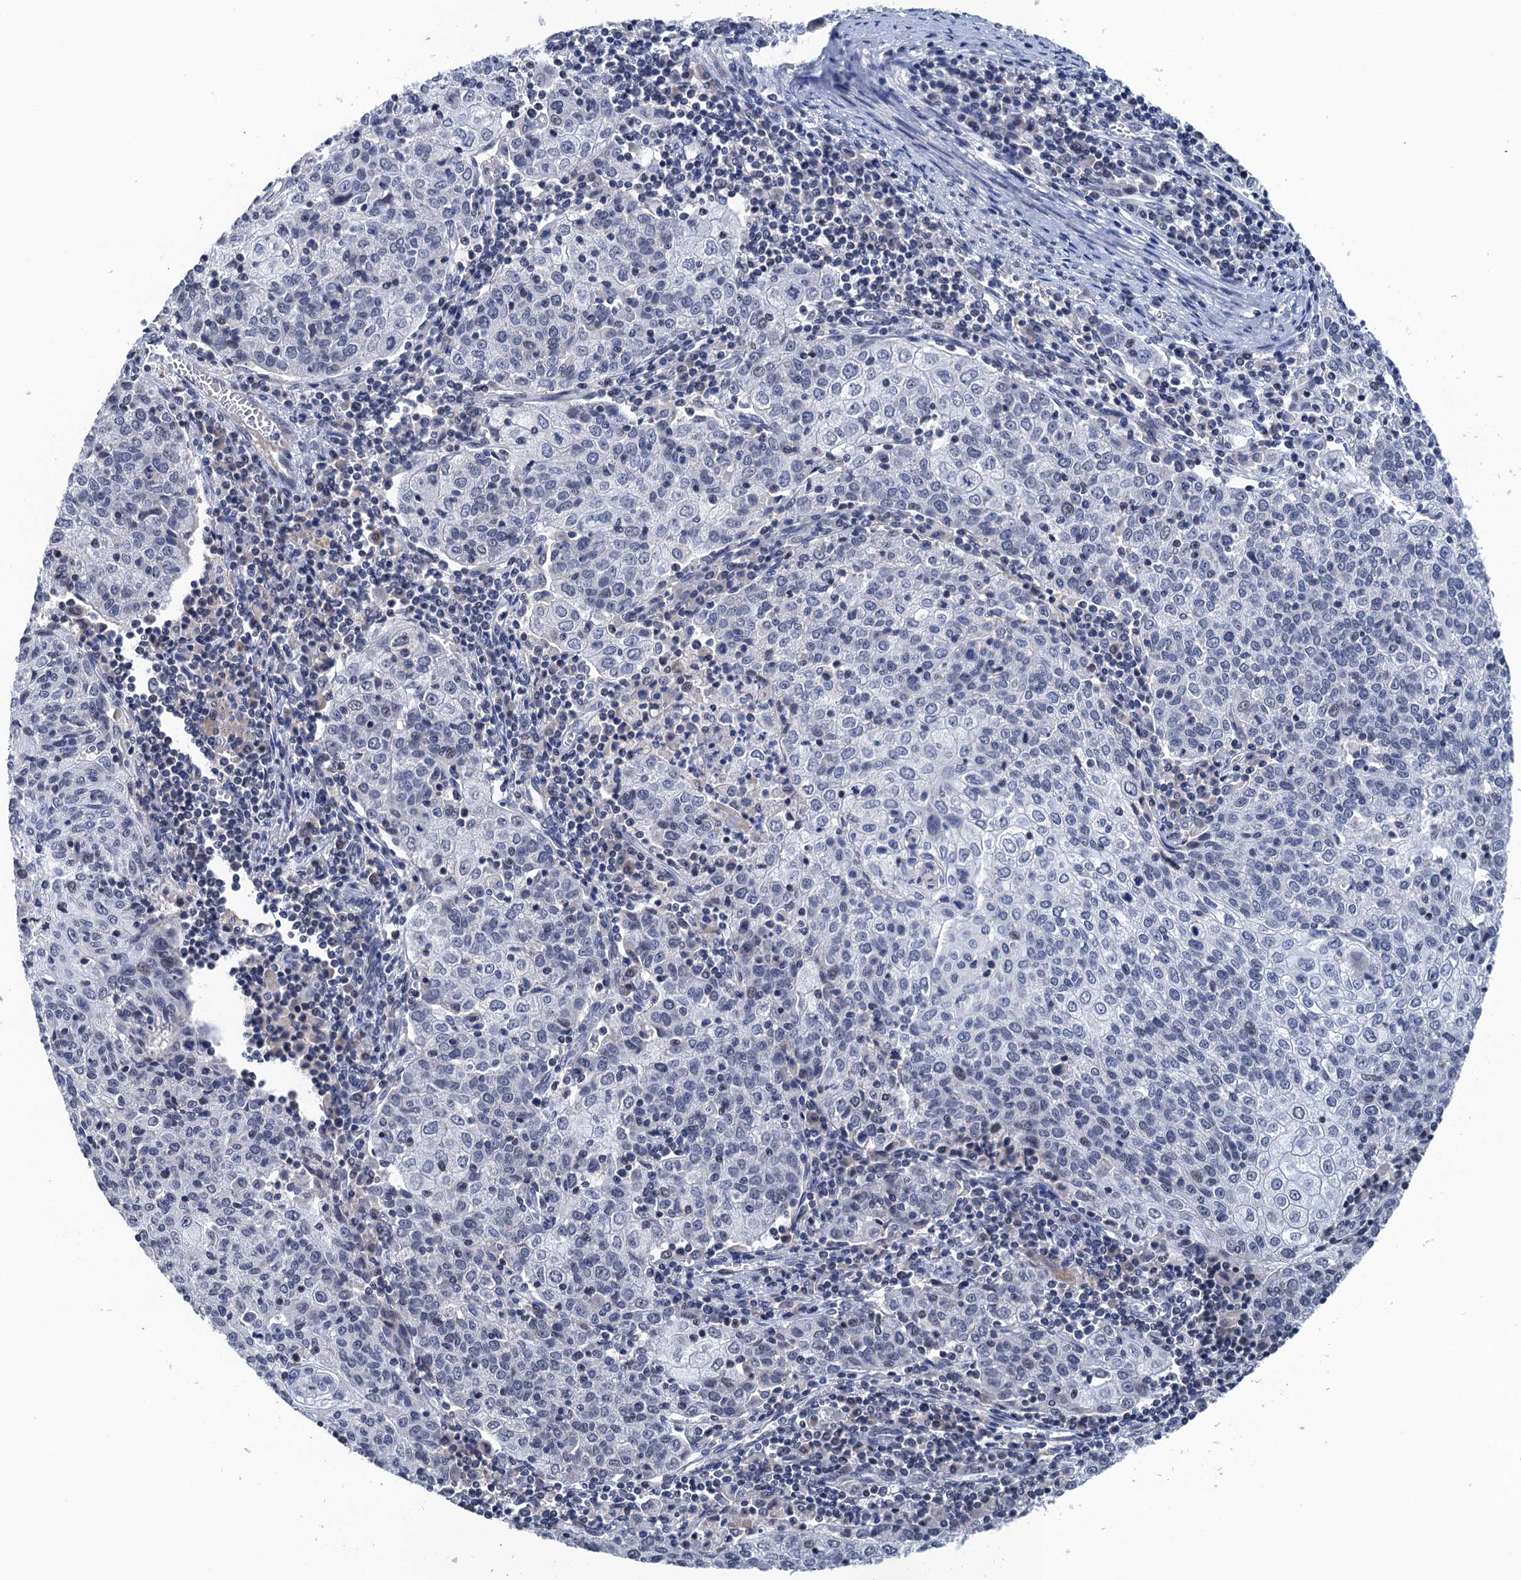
{"staining": {"intensity": "negative", "quantity": "none", "location": "none"}, "tissue": "cervical cancer", "cell_type": "Tumor cells", "image_type": "cancer", "snomed": [{"axis": "morphology", "description": "Squamous cell carcinoma, NOS"}, {"axis": "topography", "description": "Cervix"}], "caption": "High power microscopy photomicrograph of an immunohistochemistry micrograph of cervical cancer (squamous cell carcinoma), revealing no significant staining in tumor cells. (DAB IHC, high magnification).", "gene": "ART5", "patient": {"sex": "female", "age": 48}}